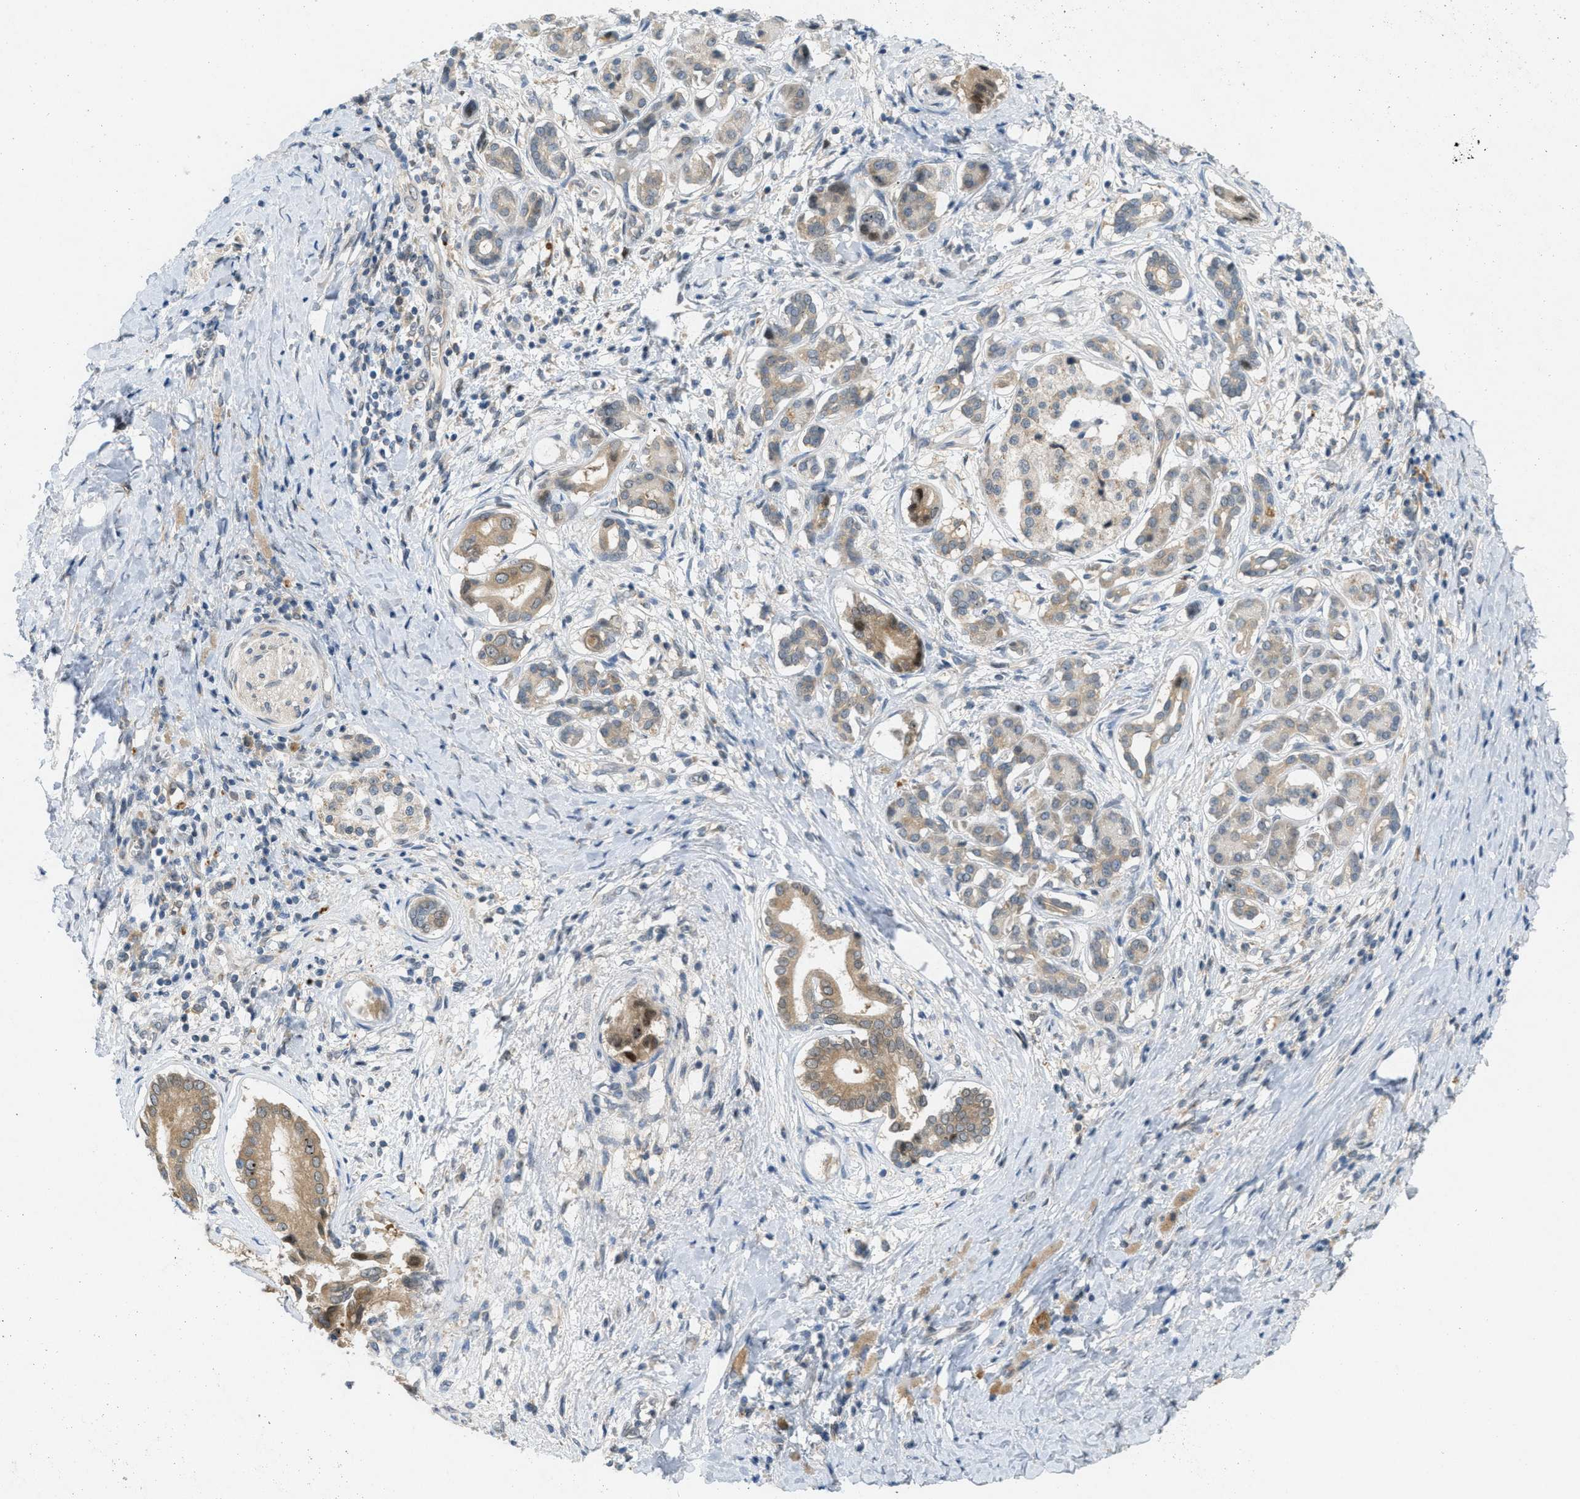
{"staining": {"intensity": "weak", "quantity": ">75%", "location": "cytoplasmic/membranous"}, "tissue": "pancreatic cancer", "cell_type": "Tumor cells", "image_type": "cancer", "snomed": [{"axis": "morphology", "description": "Adenocarcinoma, NOS"}, {"axis": "topography", "description": "Pancreas"}], "caption": "A micrograph of pancreatic adenocarcinoma stained for a protein demonstrates weak cytoplasmic/membranous brown staining in tumor cells.", "gene": "SIGMAR1", "patient": {"sex": "male", "age": 55}}